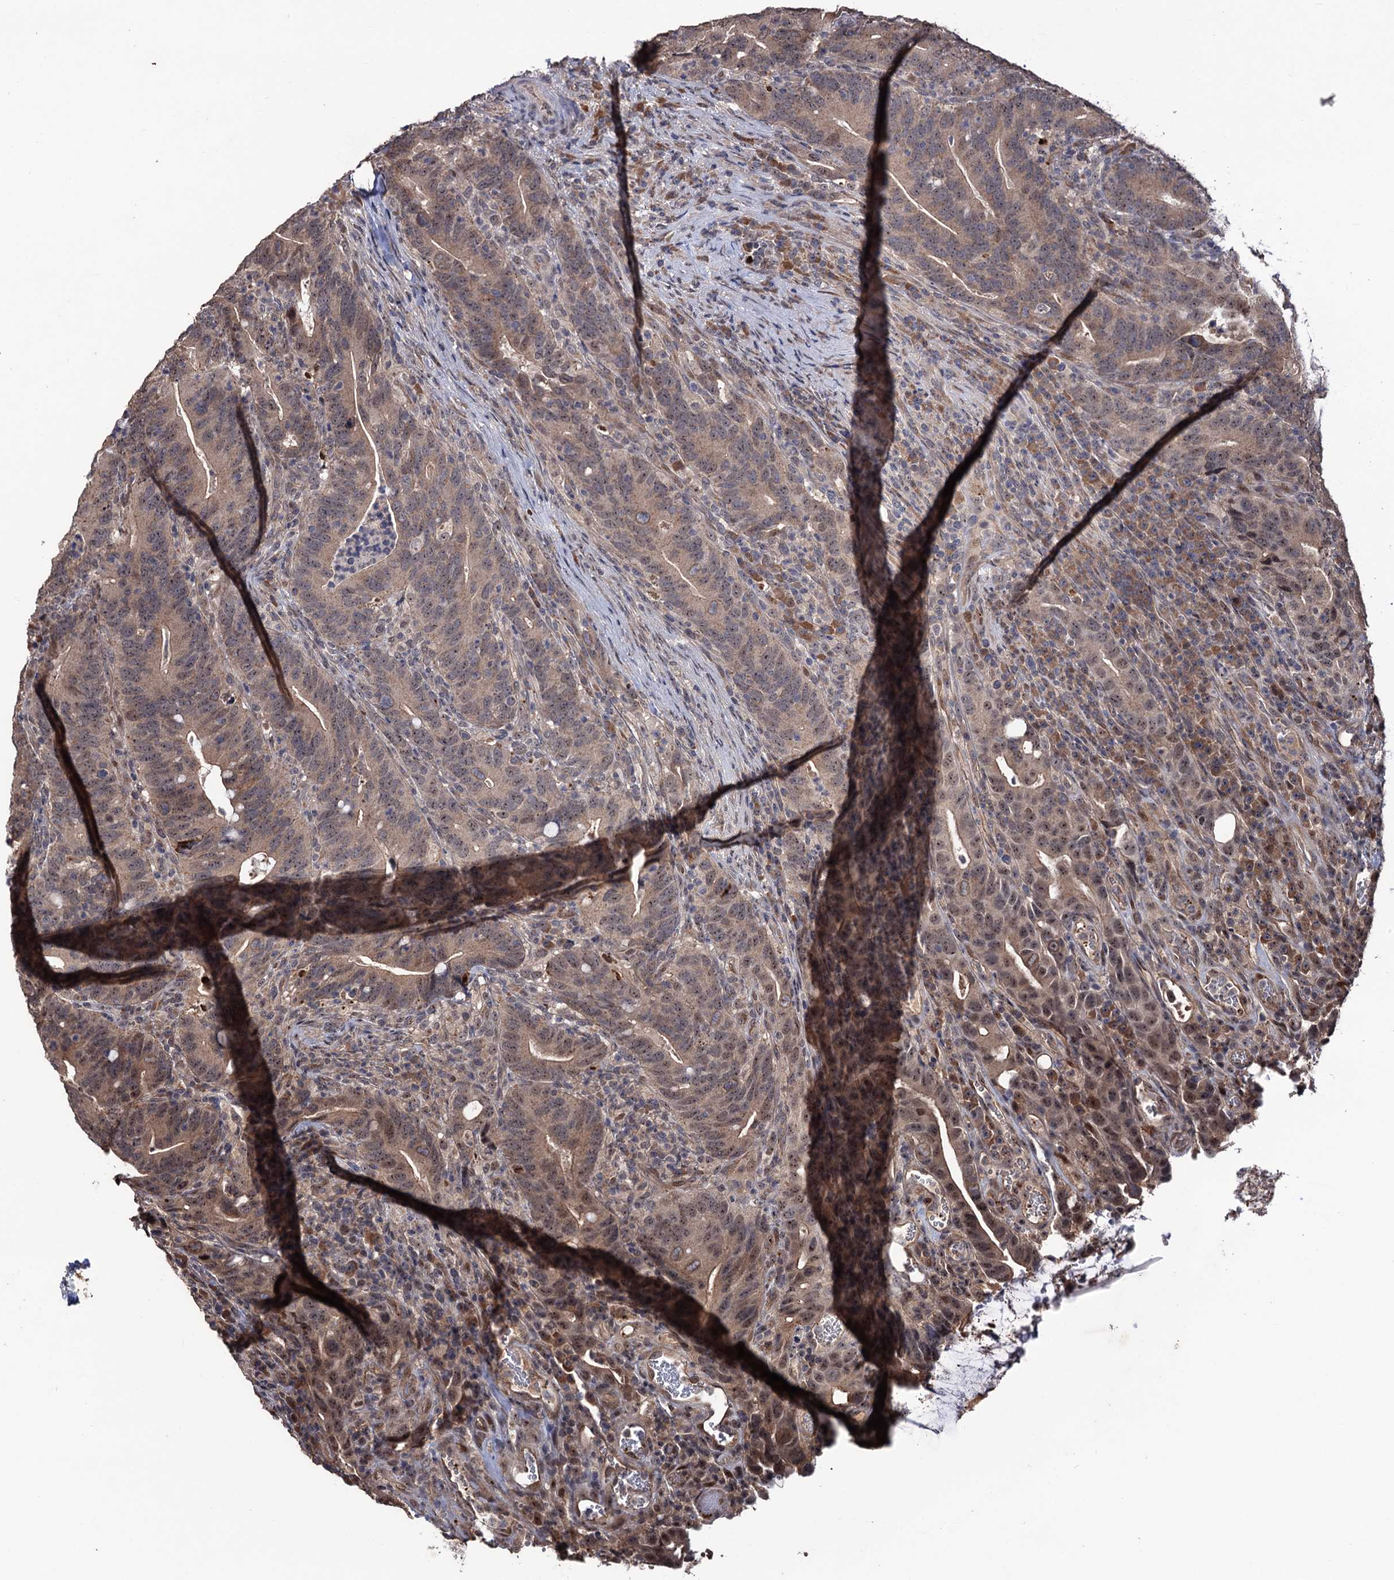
{"staining": {"intensity": "weak", "quantity": ">75%", "location": "cytoplasmic/membranous,nuclear"}, "tissue": "colorectal cancer", "cell_type": "Tumor cells", "image_type": "cancer", "snomed": [{"axis": "morphology", "description": "Adenocarcinoma, NOS"}, {"axis": "topography", "description": "Colon"}], "caption": "Protein staining displays weak cytoplasmic/membranous and nuclear expression in about >75% of tumor cells in colorectal adenocarcinoma.", "gene": "LRRC63", "patient": {"sex": "female", "age": 66}}